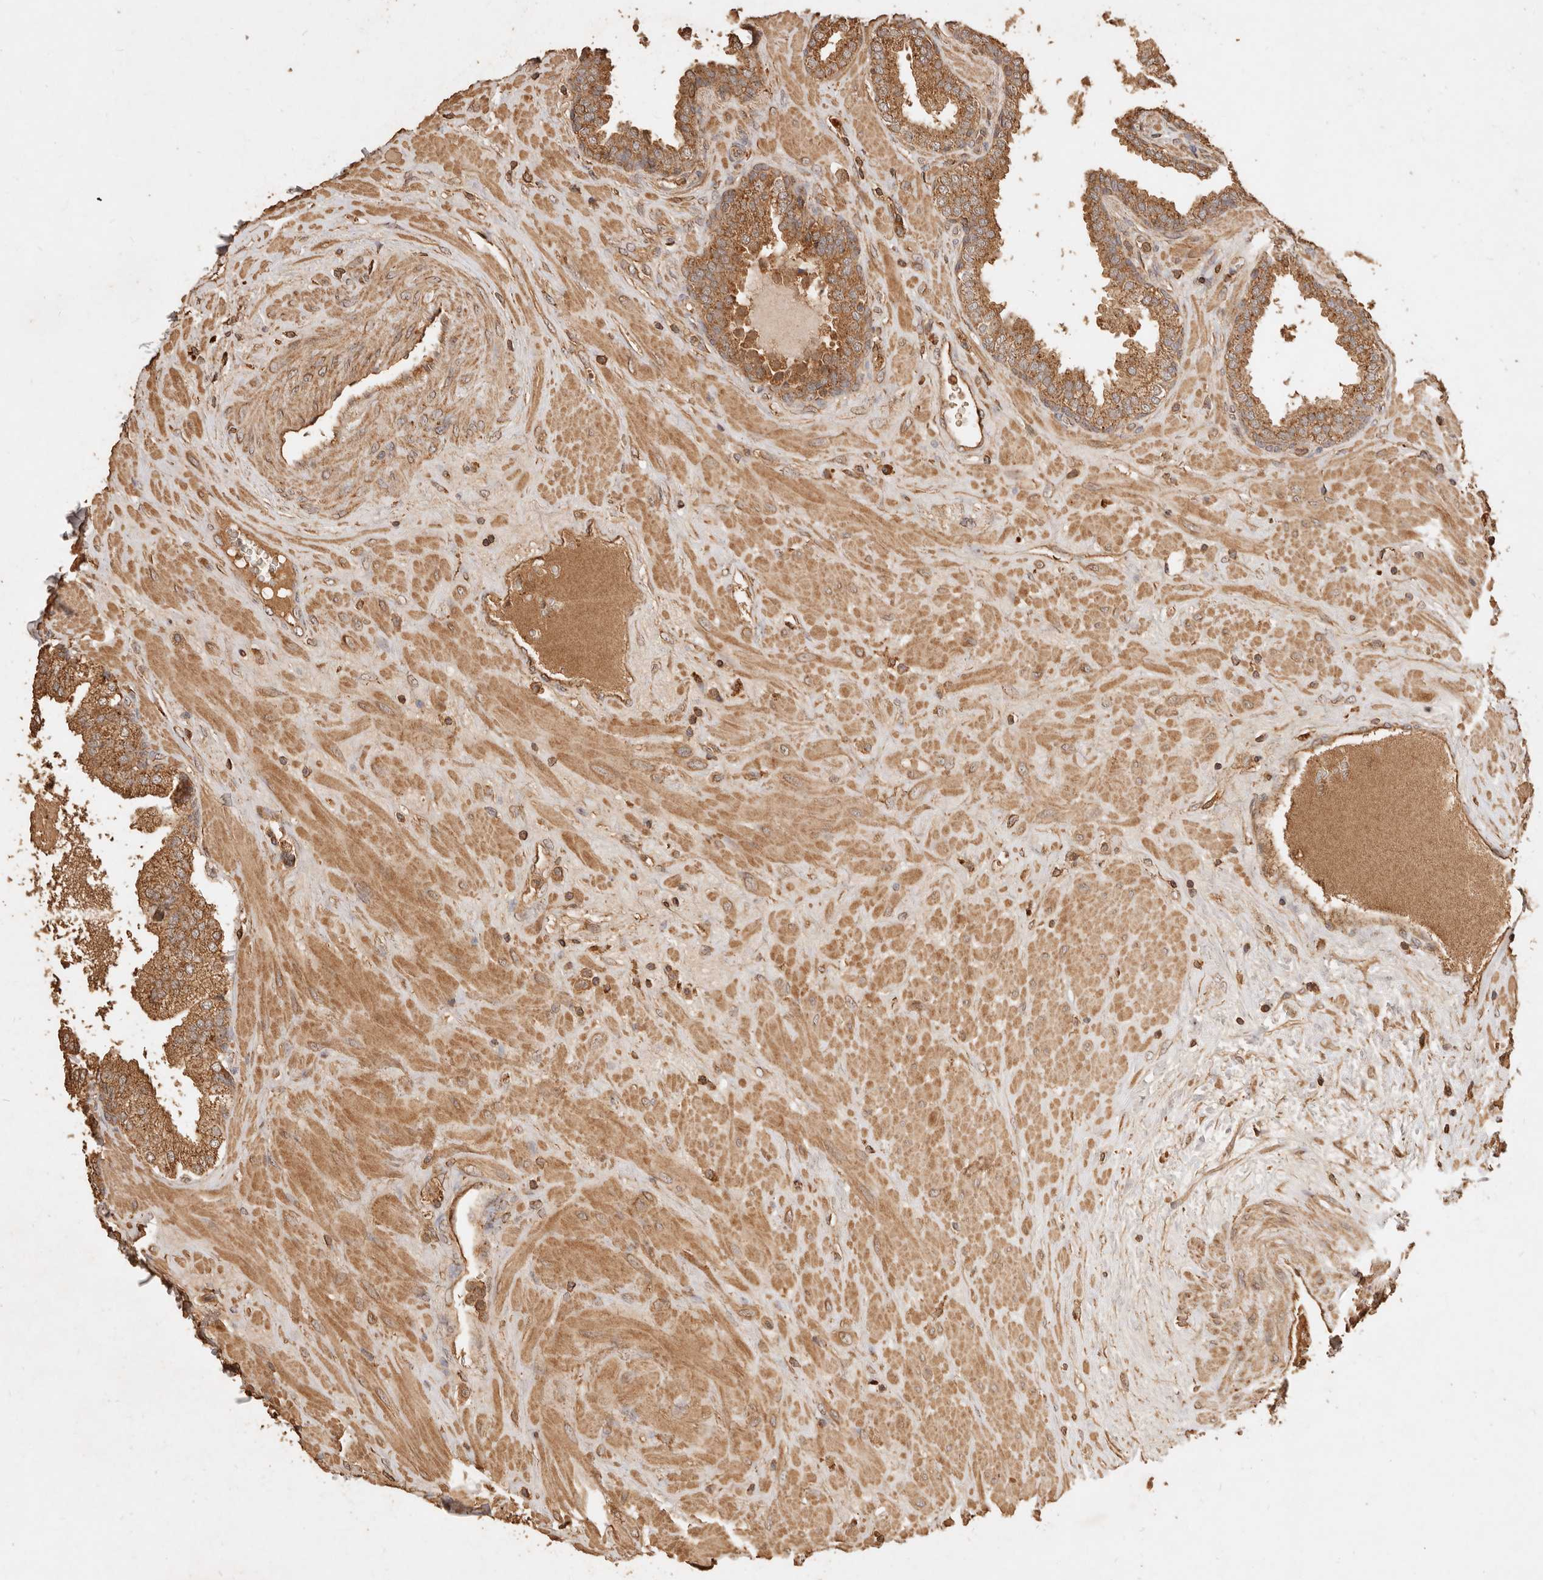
{"staining": {"intensity": "moderate", "quantity": ">75%", "location": "cytoplasmic/membranous"}, "tissue": "prostate", "cell_type": "Glandular cells", "image_type": "normal", "snomed": [{"axis": "morphology", "description": "Normal tissue, NOS"}, {"axis": "topography", "description": "Prostate"}], "caption": "Protein expression by IHC reveals moderate cytoplasmic/membranous positivity in about >75% of glandular cells in normal prostate. The protein is shown in brown color, while the nuclei are stained blue.", "gene": "FAM180B", "patient": {"sex": "male", "age": 51}}